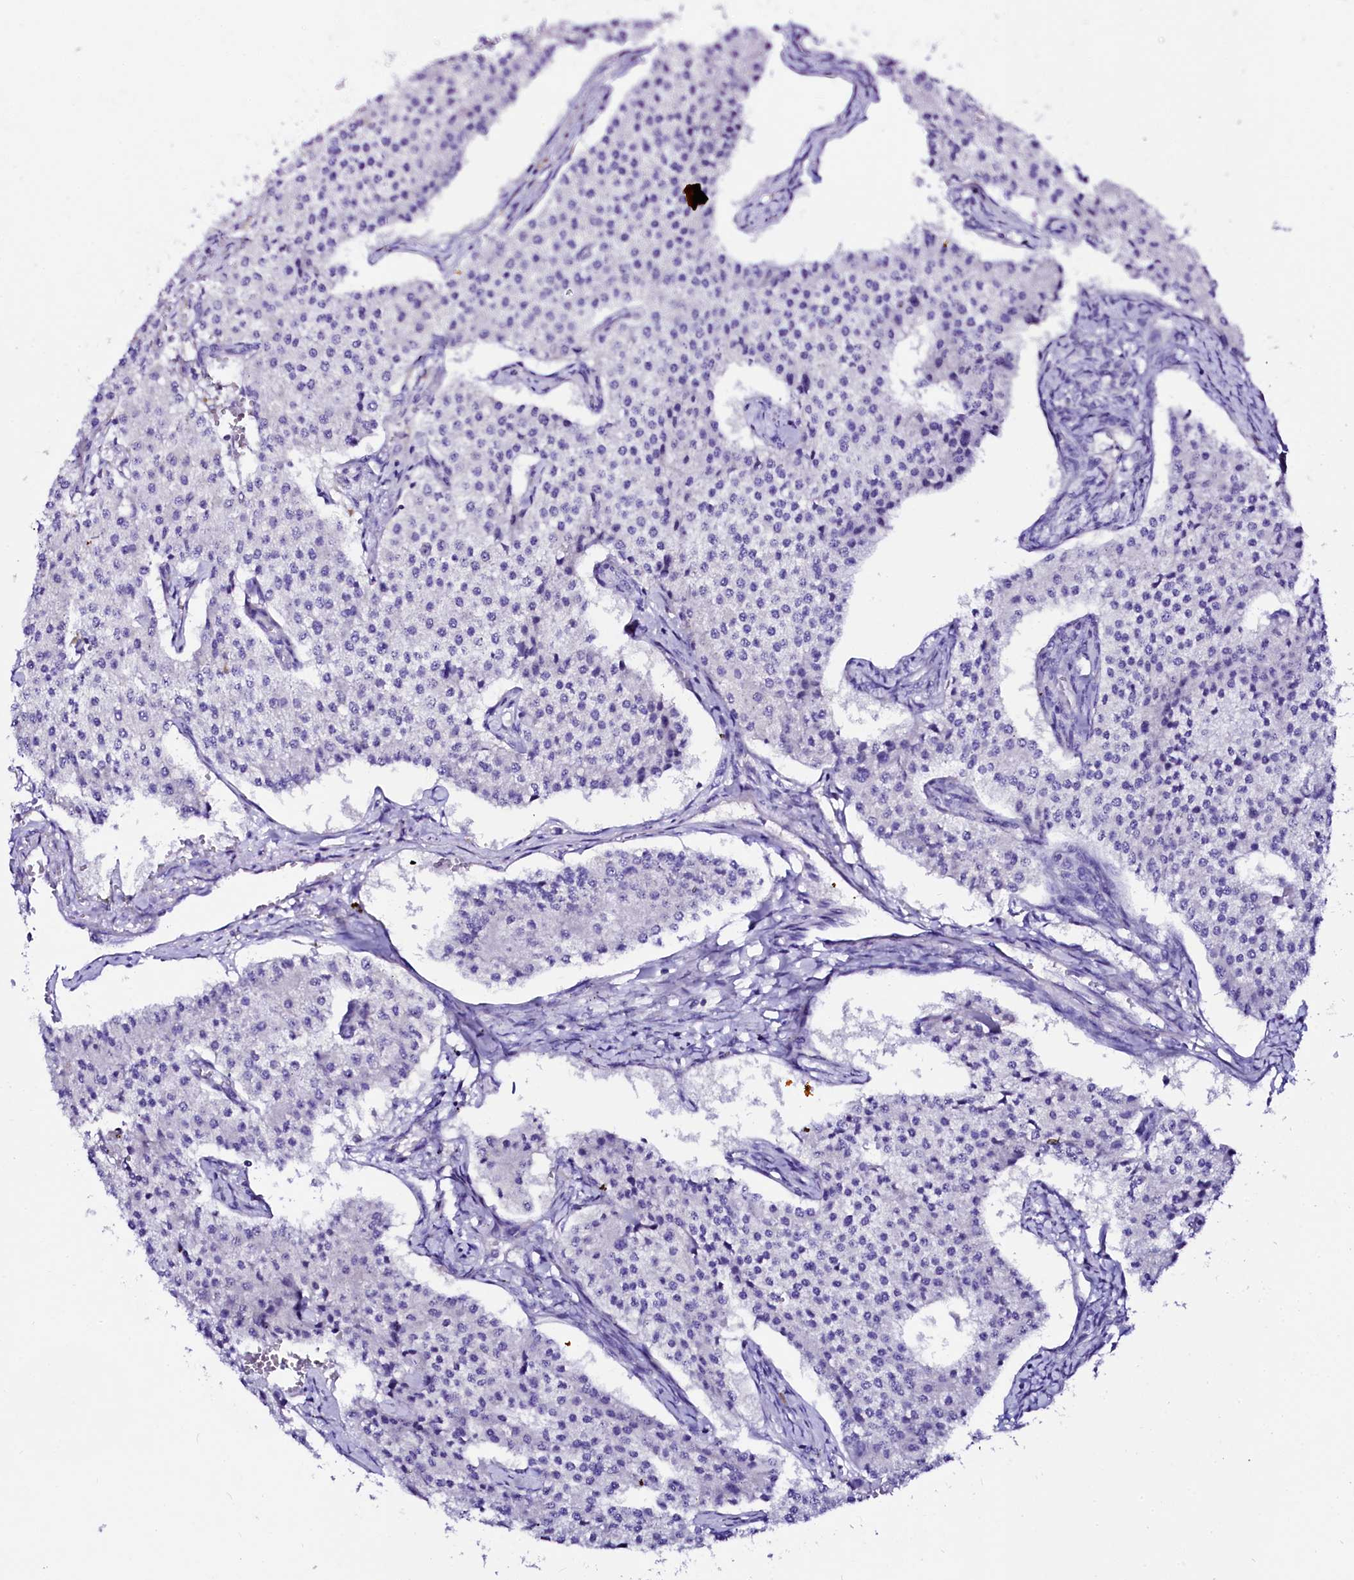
{"staining": {"intensity": "negative", "quantity": "none", "location": "none"}, "tissue": "carcinoid", "cell_type": "Tumor cells", "image_type": "cancer", "snomed": [{"axis": "morphology", "description": "Carcinoid, malignant, NOS"}, {"axis": "topography", "description": "Colon"}], "caption": "Human carcinoid (malignant) stained for a protein using IHC exhibits no expression in tumor cells.", "gene": "BTBD16", "patient": {"sex": "female", "age": 52}}